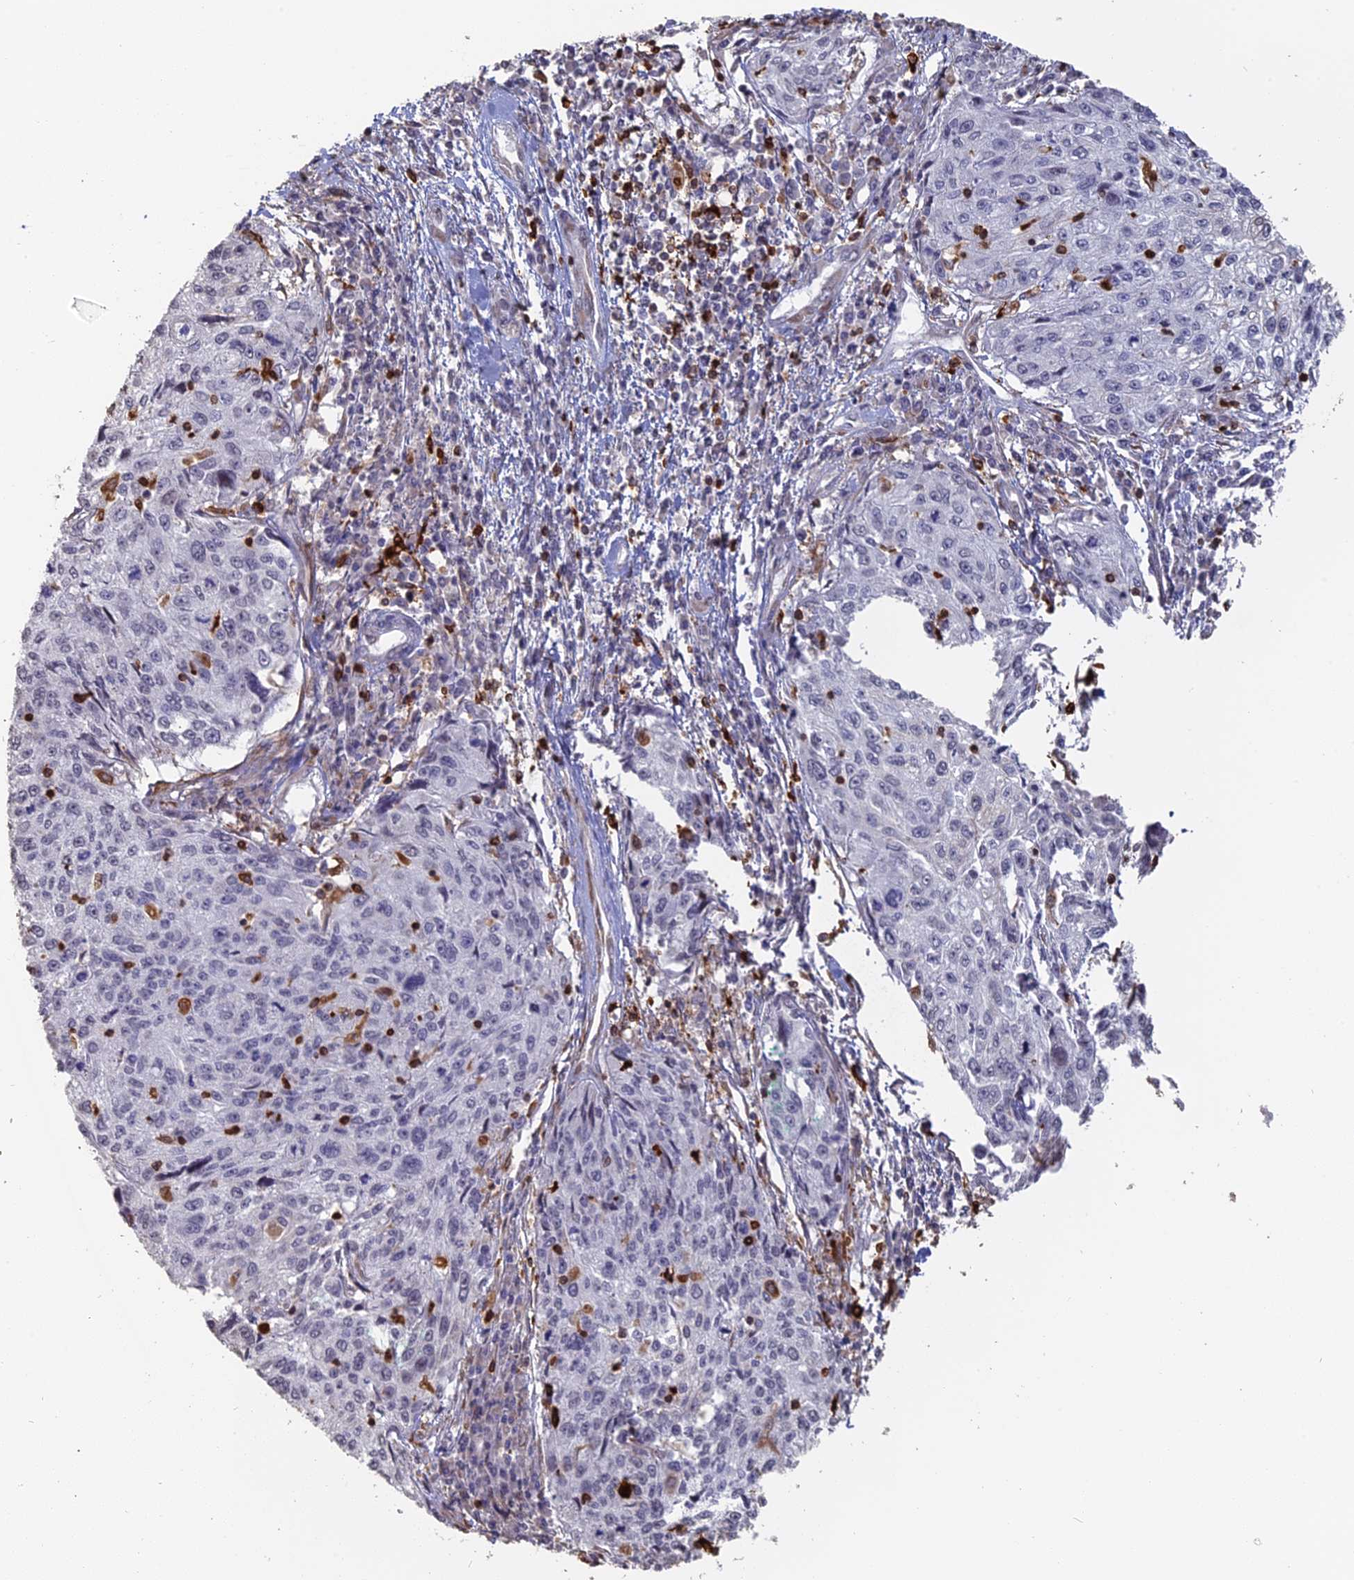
{"staining": {"intensity": "negative", "quantity": "none", "location": "none"}, "tissue": "cervical cancer", "cell_type": "Tumor cells", "image_type": "cancer", "snomed": [{"axis": "morphology", "description": "Squamous cell carcinoma, NOS"}, {"axis": "topography", "description": "Cervix"}], "caption": "Immunohistochemical staining of cervical squamous cell carcinoma exhibits no significant expression in tumor cells.", "gene": "APOBR", "patient": {"sex": "female", "age": 57}}